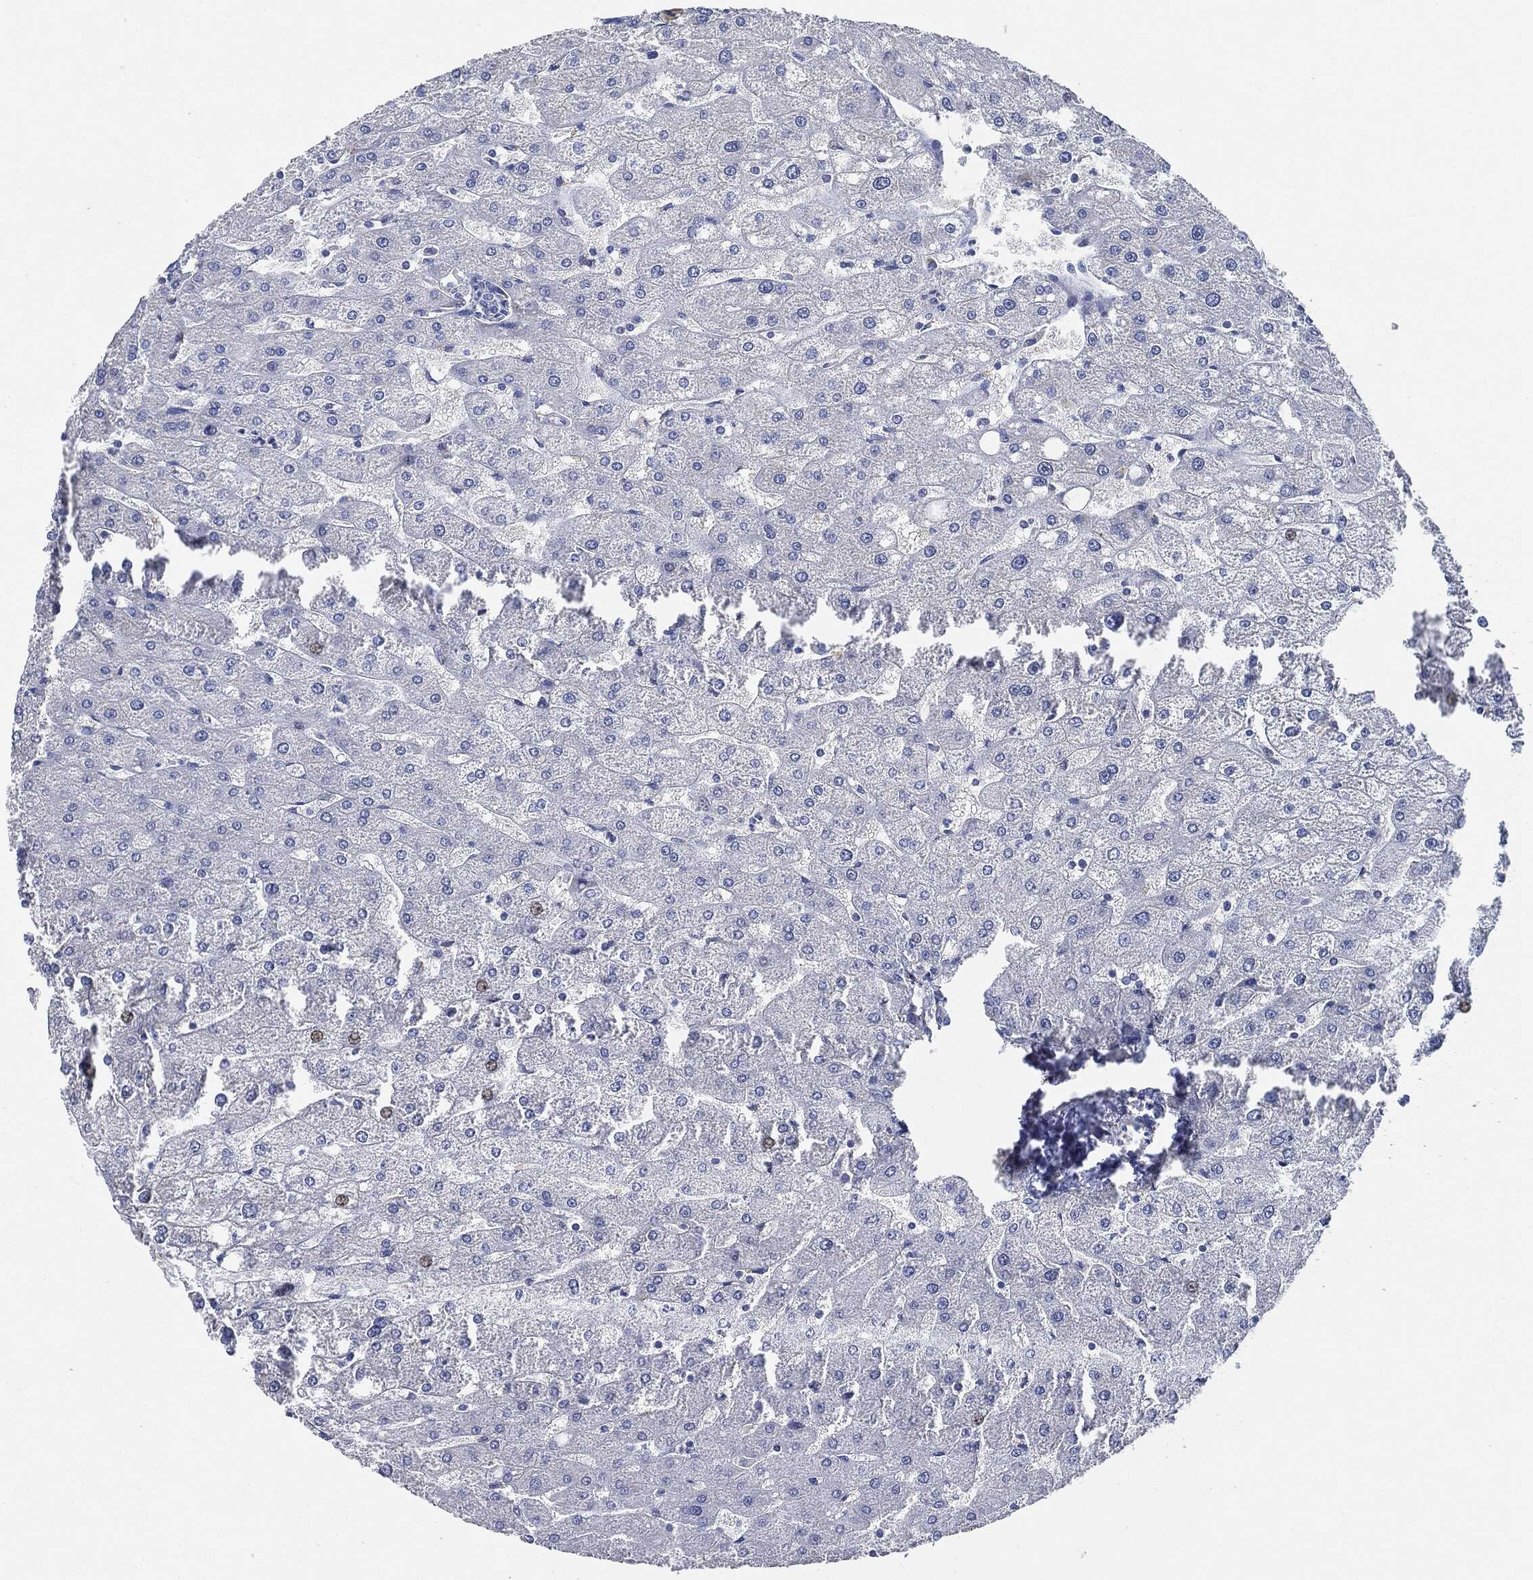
{"staining": {"intensity": "negative", "quantity": "none", "location": "none"}, "tissue": "liver", "cell_type": "Cholangiocytes", "image_type": "normal", "snomed": [{"axis": "morphology", "description": "Normal tissue, NOS"}, {"axis": "topography", "description": "Liver"}], "caption": "IHC micrograph of unremarkable liver stained for a protein (brown), which displays no expression in cholangiocytes. (DAB immunohistochemistry with hematoxylin counter stain).", "gene": "NTRK1", "patient": {"sex": "male", "age": 67}}